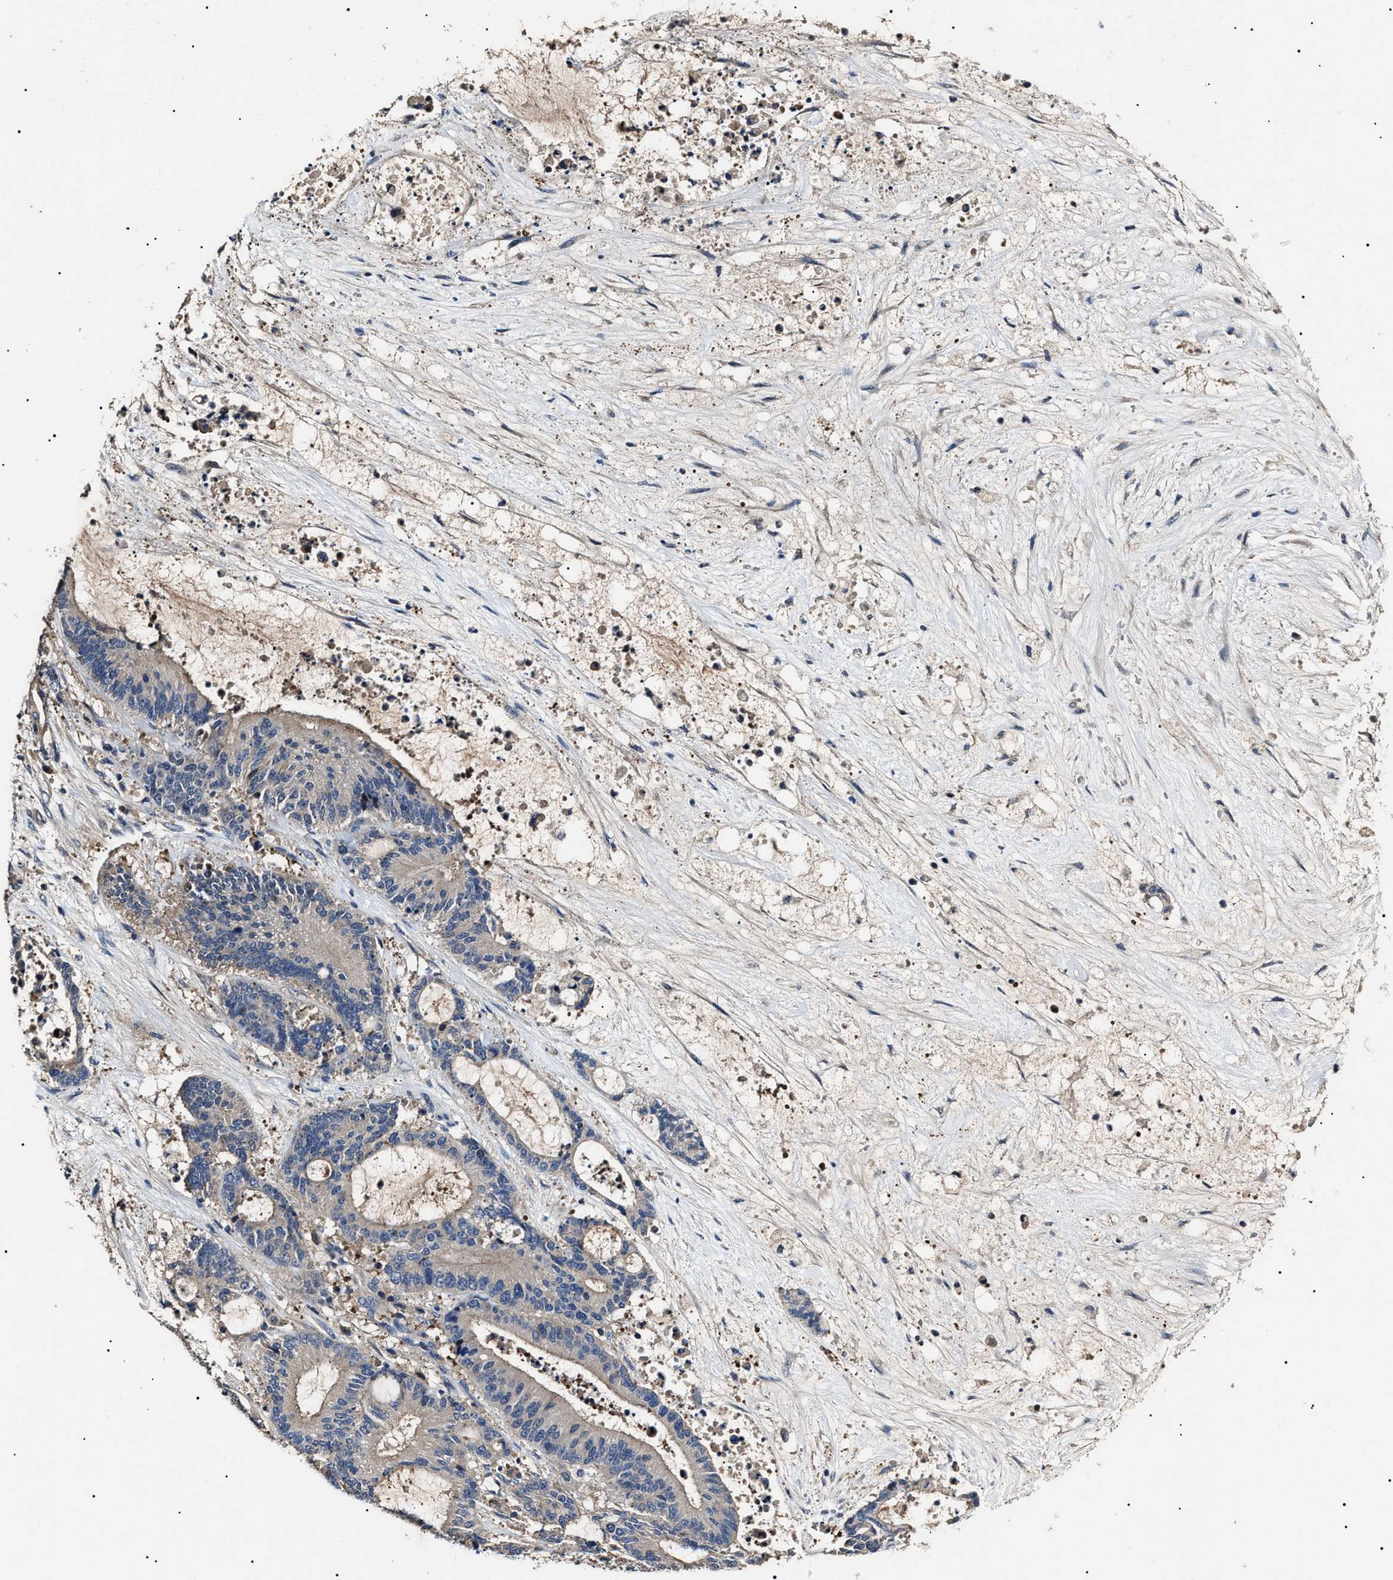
{"staining": {"intensity": "negative", "quantity": "none", "location": "none"}, "tissue": "liver cancer", "cell_type": "Tumor cells", "image_type": "cancer", "snomed": [{"axis": "morphology", "description": "Normal tissue, NOS"}, {"axis": "morphology", "description": "Cholangiocarcinoma"}, {"axis": "topography", "description": "Liver"}, {"axis": "topography", "description": "Peripheral nerve tissue"}], "caption": "IHC histopathology image of liver cholangiocarcinoma stained for a protein (brown), which demonstrates no positivity in tumor cells.", "gene": "IFT81", "patient": {"sex": "female", "age": 73}}